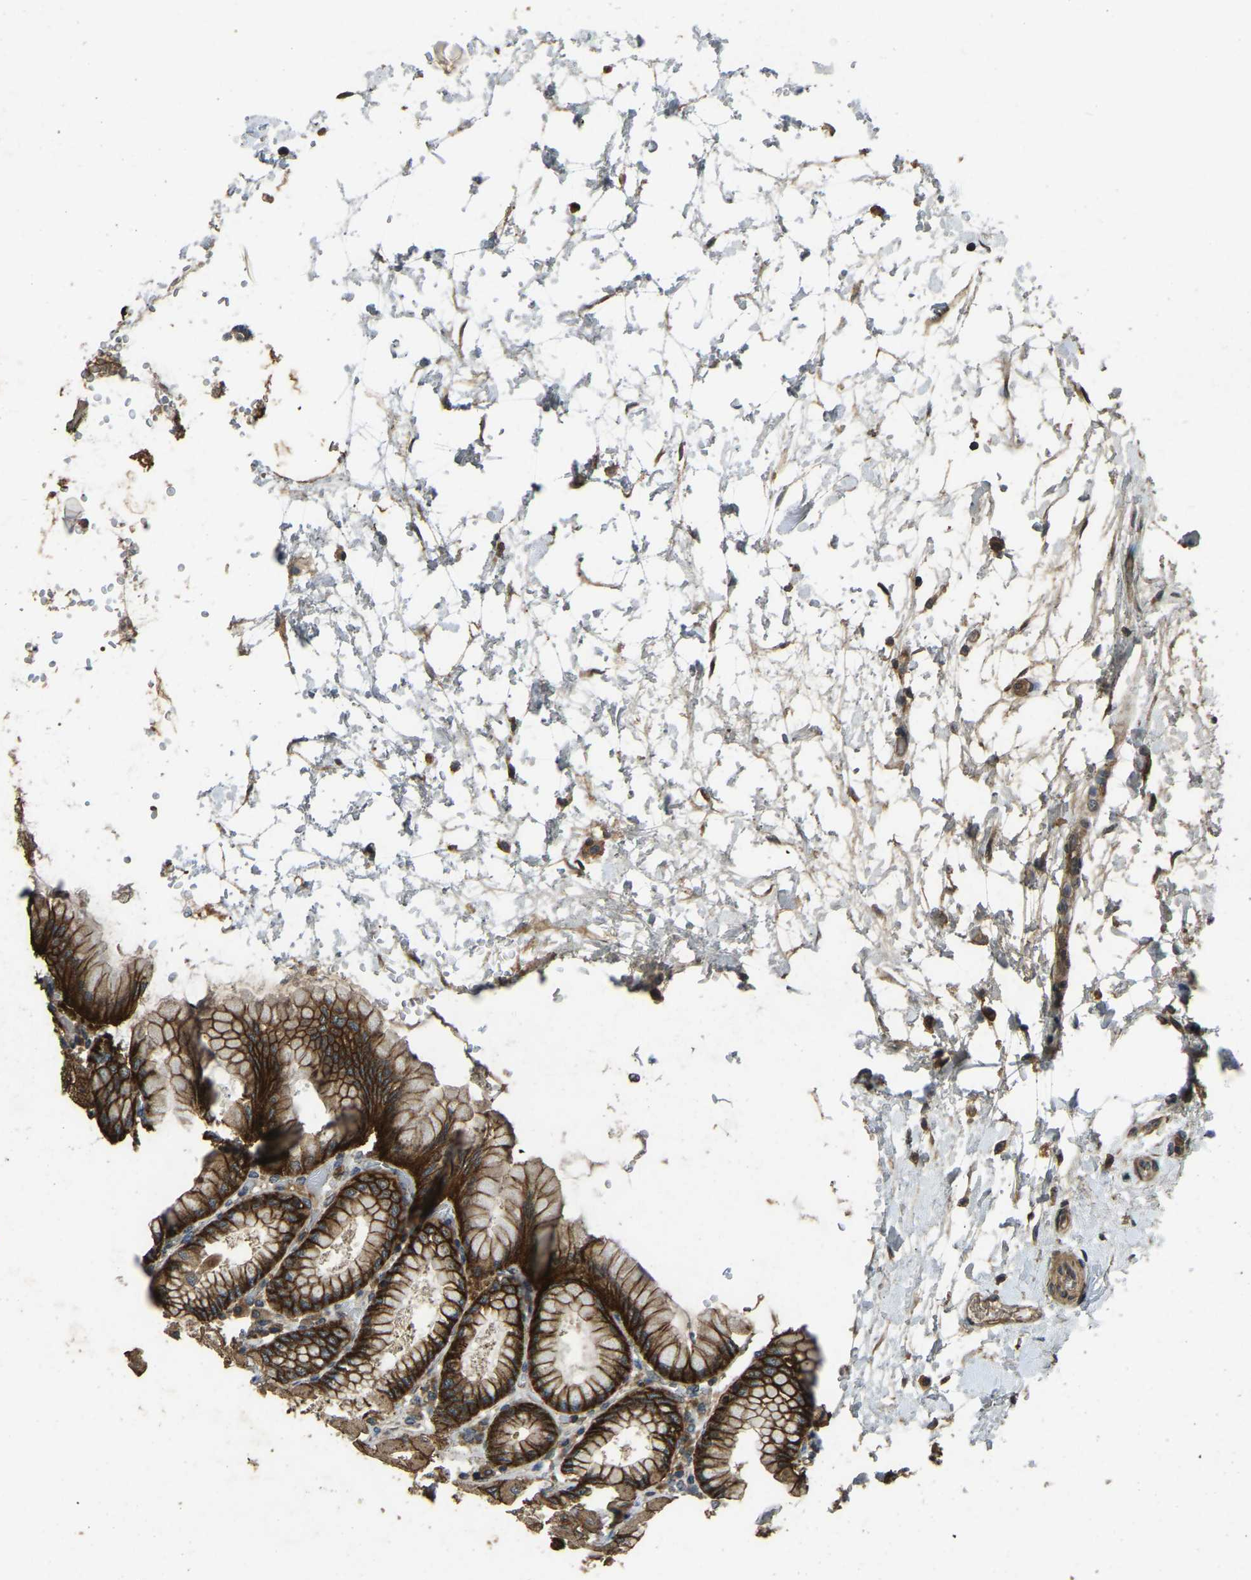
{"staining": {"intensity": "strong", "quantity": ">75%", "location": "cytoplasmic/membranous"}, "tissue": "stomach", "cell_type": "Glandular cells", "image_type": "normal", "snomed": [{"axis": "morphology", "description": "Normal tissue, NOS"}, {"axis": "topography", "description": "Stomach, upper"}], "caption": "A micrograph of human stomach stained for a protein exhibits strong cytoplasmic/membranous brown staining in glandular cells.", "gene": "ATP8B1", "patient": {"sex": "female", "age": 56}}